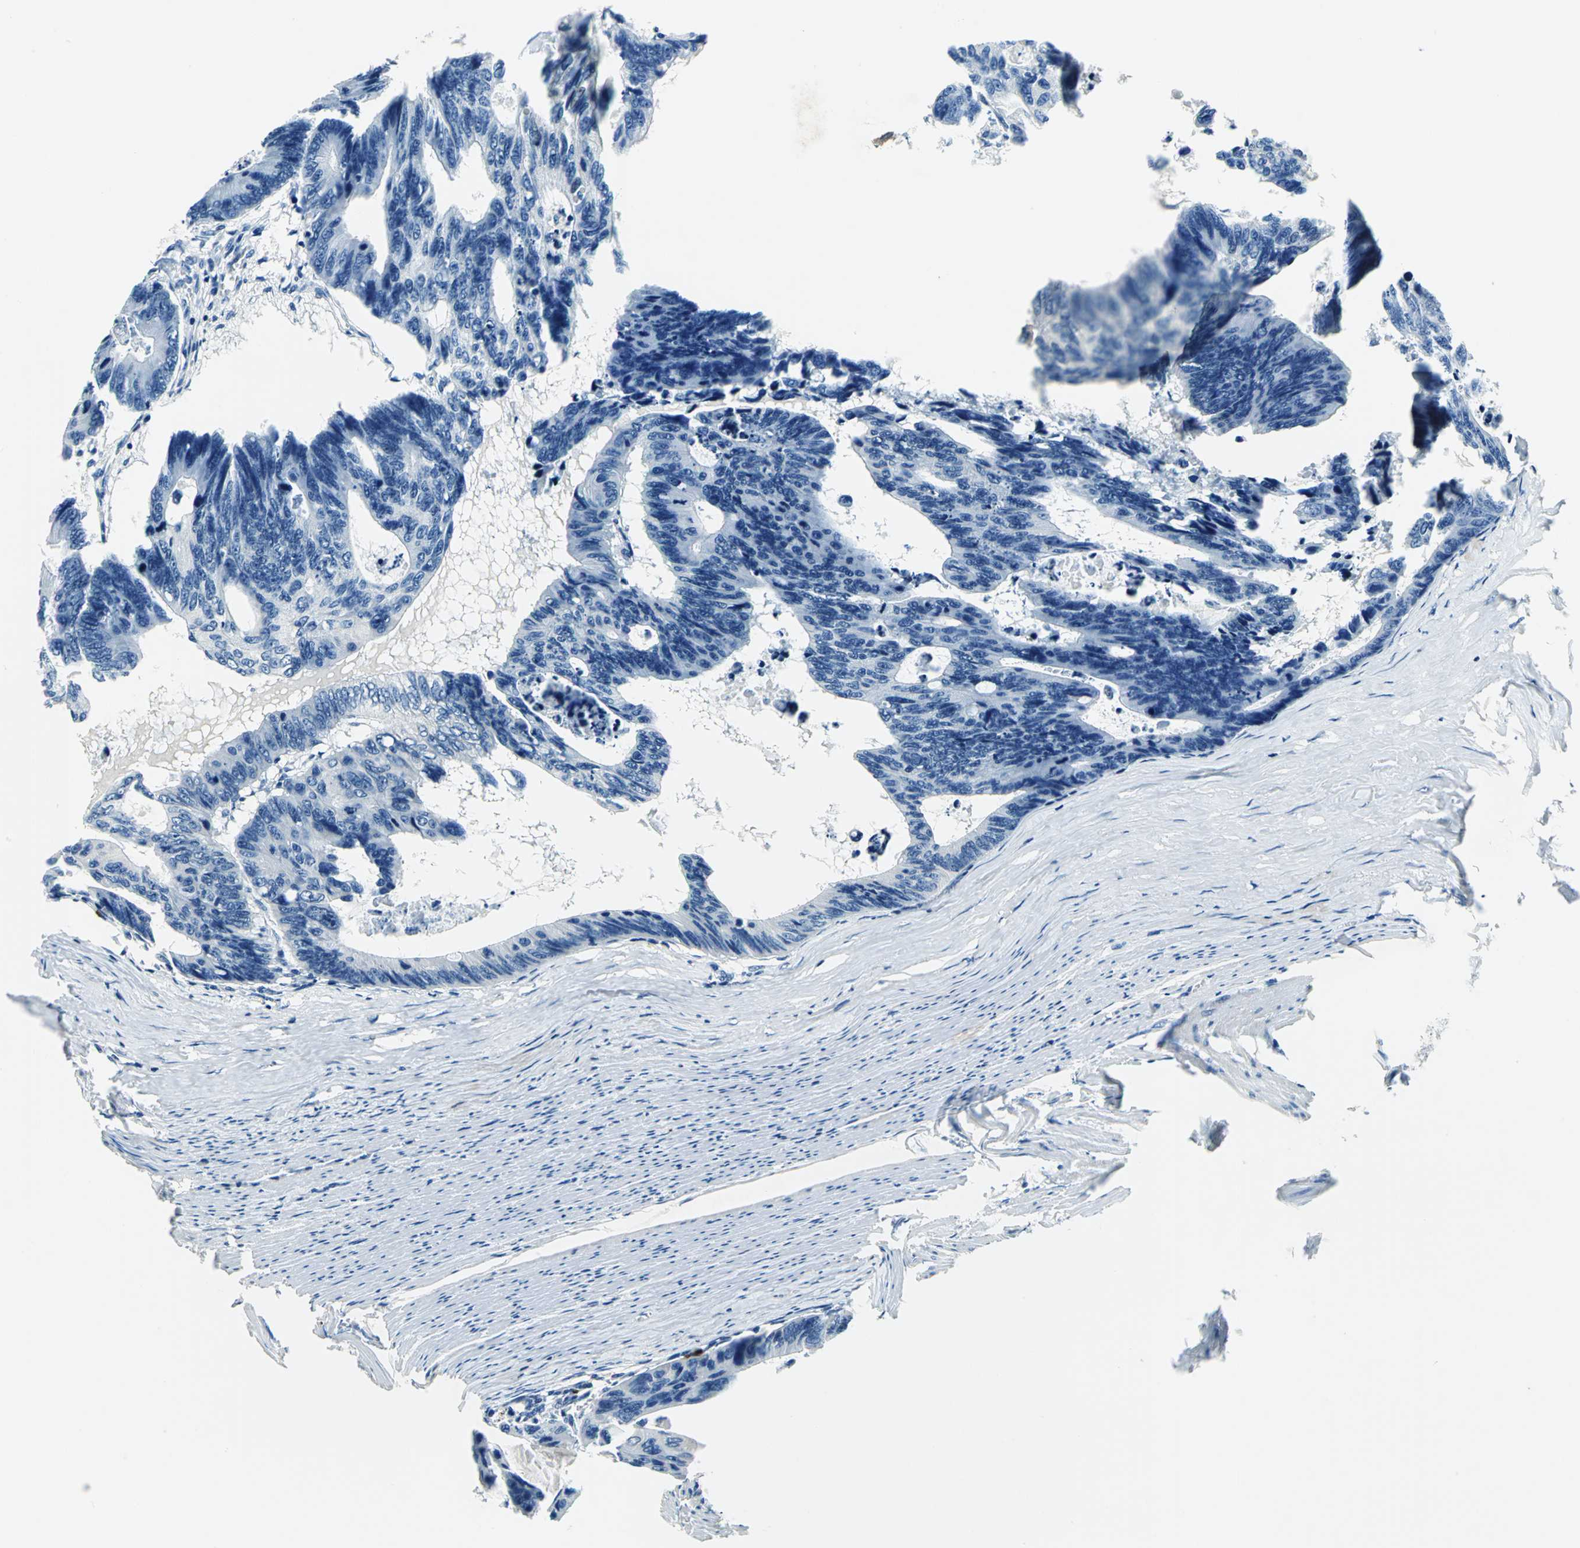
{"staining": {"intensity": "negative", "quantity": "none", "location": "none"}, "tissue": "colorectal cancer", "cell_type": "Tumor cells", "image_type": "cancer", "snomed": [{"axis": "morphology", "description": "Adenocarcinoma, NOS"}, {"axis": "topography", "description": "Colon"}], "caption": "There is no significant staining in tumor cells of colorectal adenocarcinoma. The staining is performed using DAB brown chromogen with nuclei counter-stained in using hematoxylin.", "gene": "RAD17", "patient": {"sex": "female", "age": 55}}